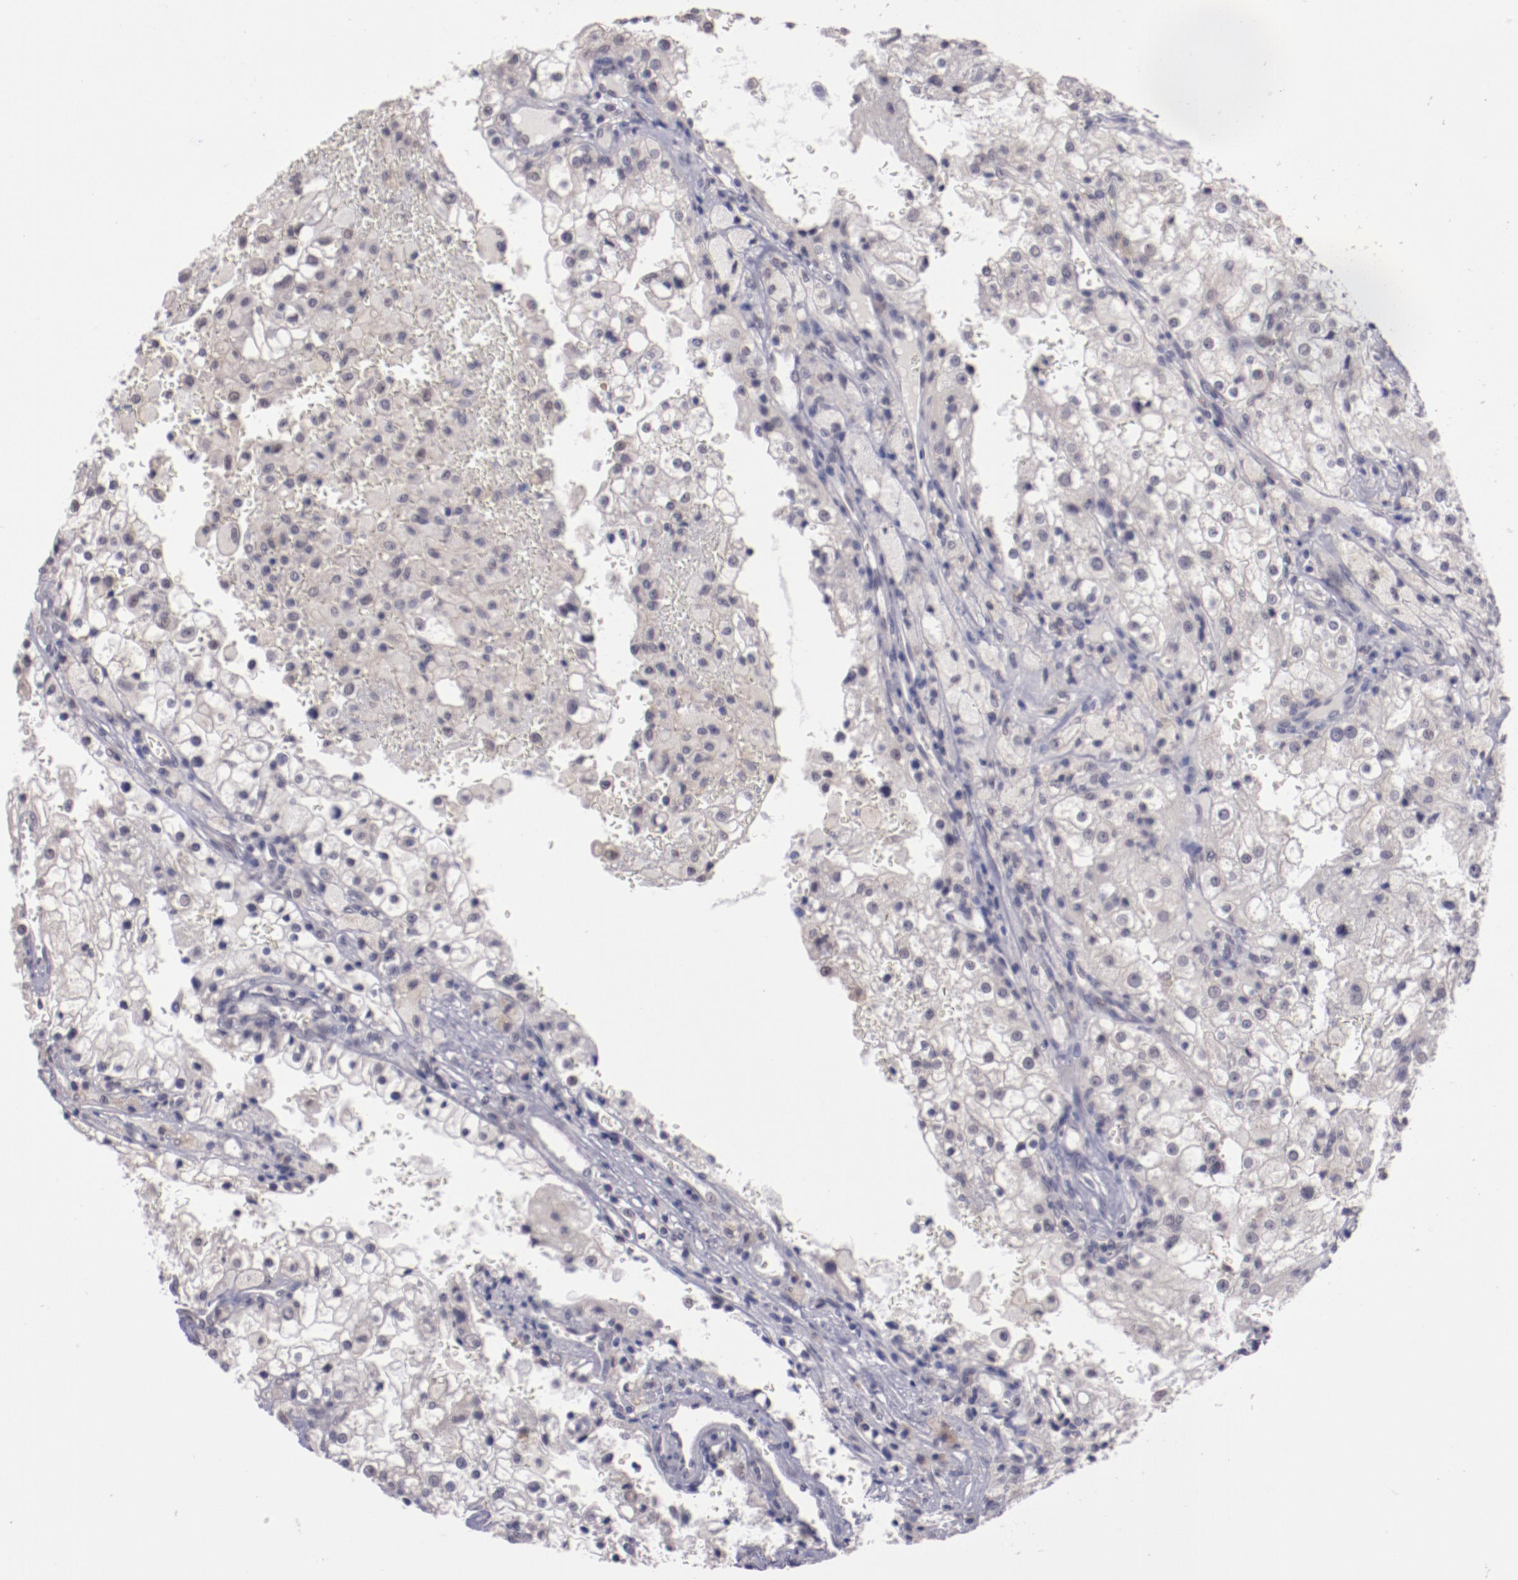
{"staining": {"intensity": "weak", "quantity": "<25%", "location": "cytoplasmic/membranous"}, "tissue": "renal cancer", "cell_type": "Tumor cells", "image_type": "cancer", "snomed": [{"axis": "morphology", "description": "Adenocarcinoma, NOS"}, {"axis": "topography", "description": "Kidney"}], "caption": "Tumor cells show no significant staining in adenocarcinoma (renal).", "gene": "NRXN3", "patient": {"sex": "female", "age": 74}}